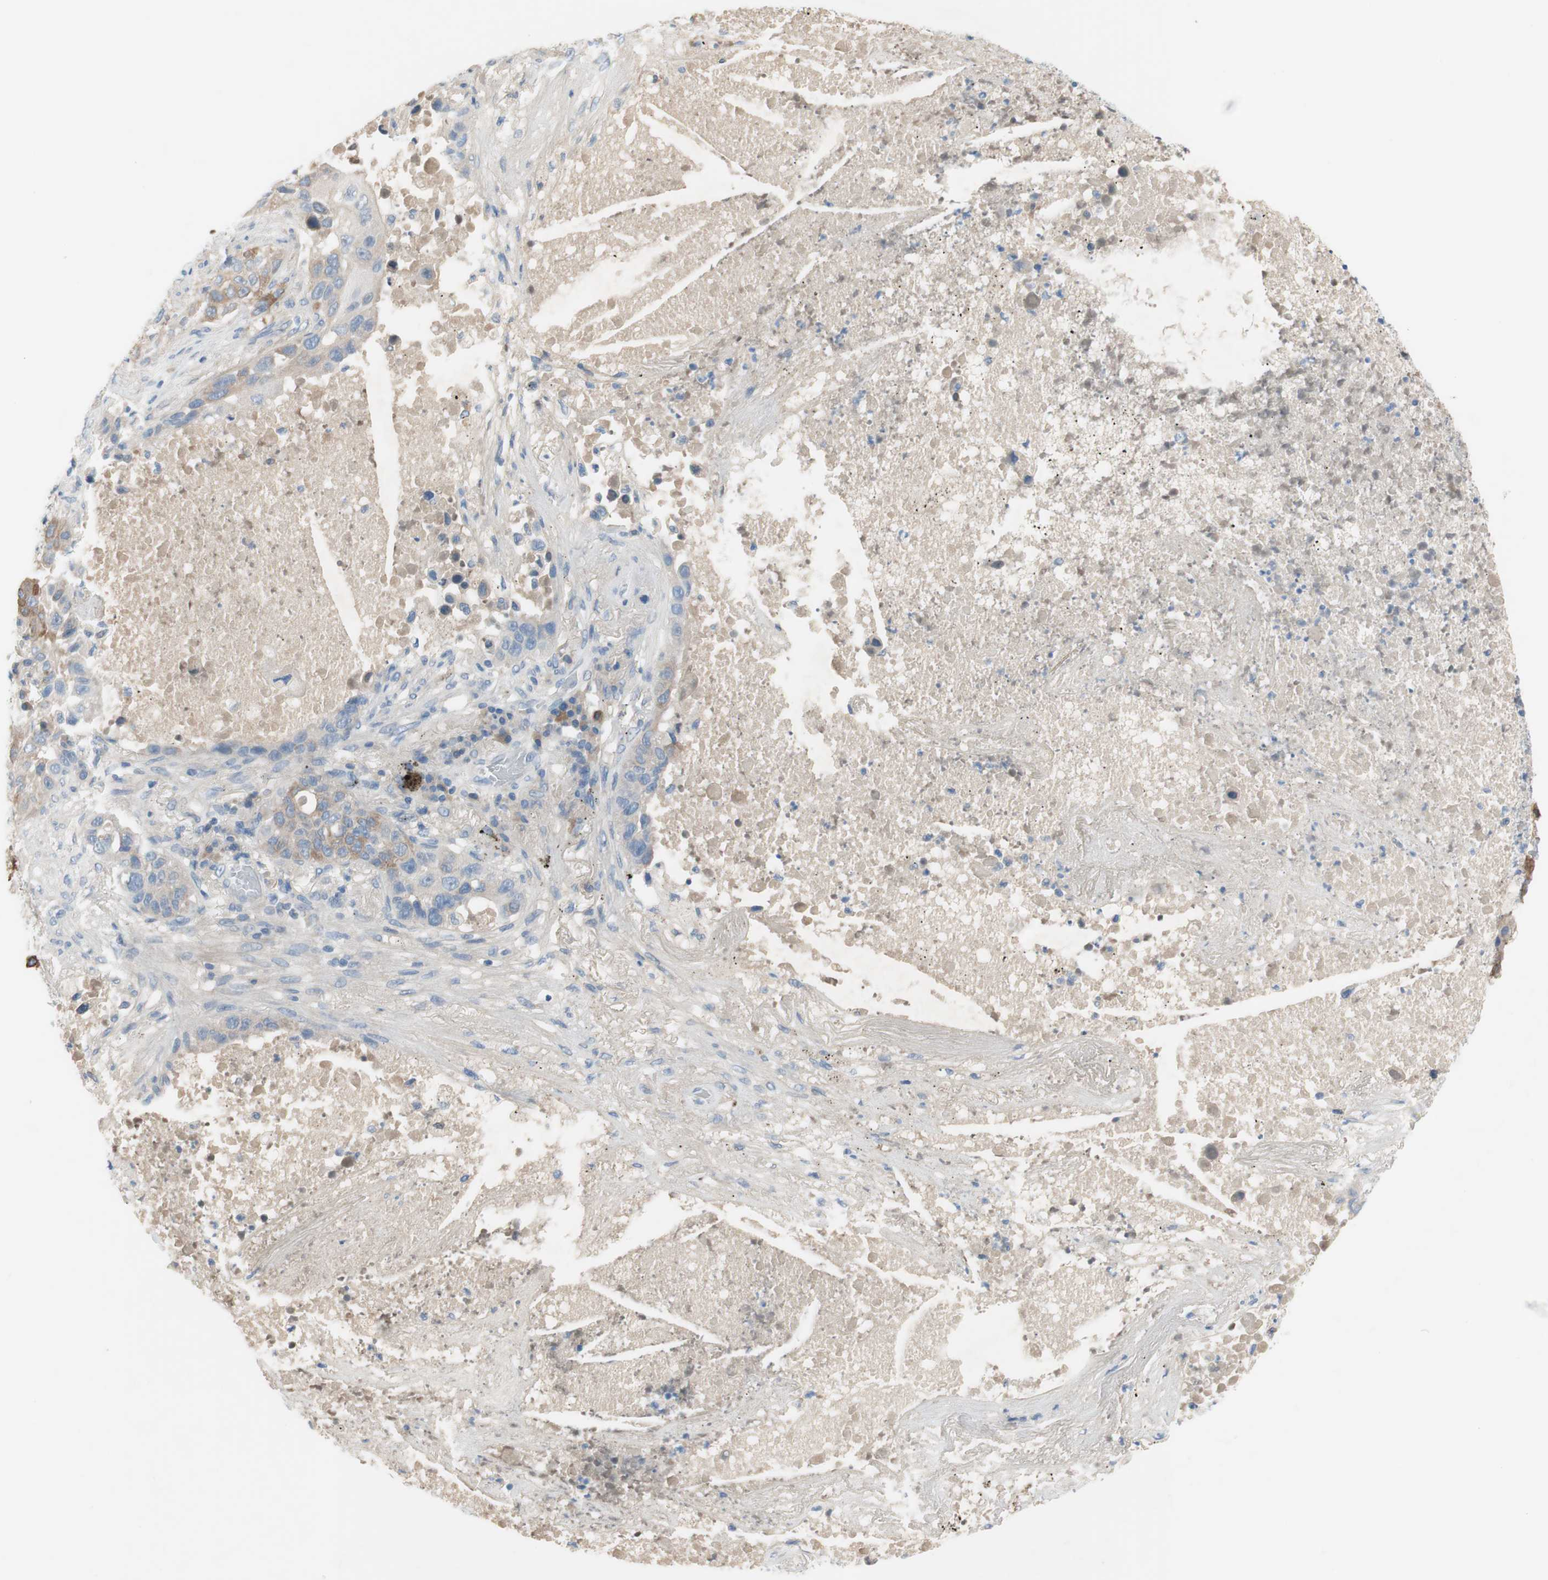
{"staining": {"intensity": "moderate", "quantity": "<25%", "location": "cytoplasmic/membranous"}, "tissue": "lung cancer", "cell_type": "Tumor cells", "image_type": "cancer", "snomed": [{"axis": "morphology", "description": "Squamous cell carcinoma, NOS"}, {"axis": "topography", "description": "Lung"}], "caption": "Immunohistochemistry (IHC) (DAB) staining of human lung squamous cell carcinoma demonstrates moderate cytoplasmic/membranous protein expression in approximately <25% of tumor cells. Nuclei are stained in blue.", "gene": "FDFT1", "patient": {"sex": "male", "age": 57}}